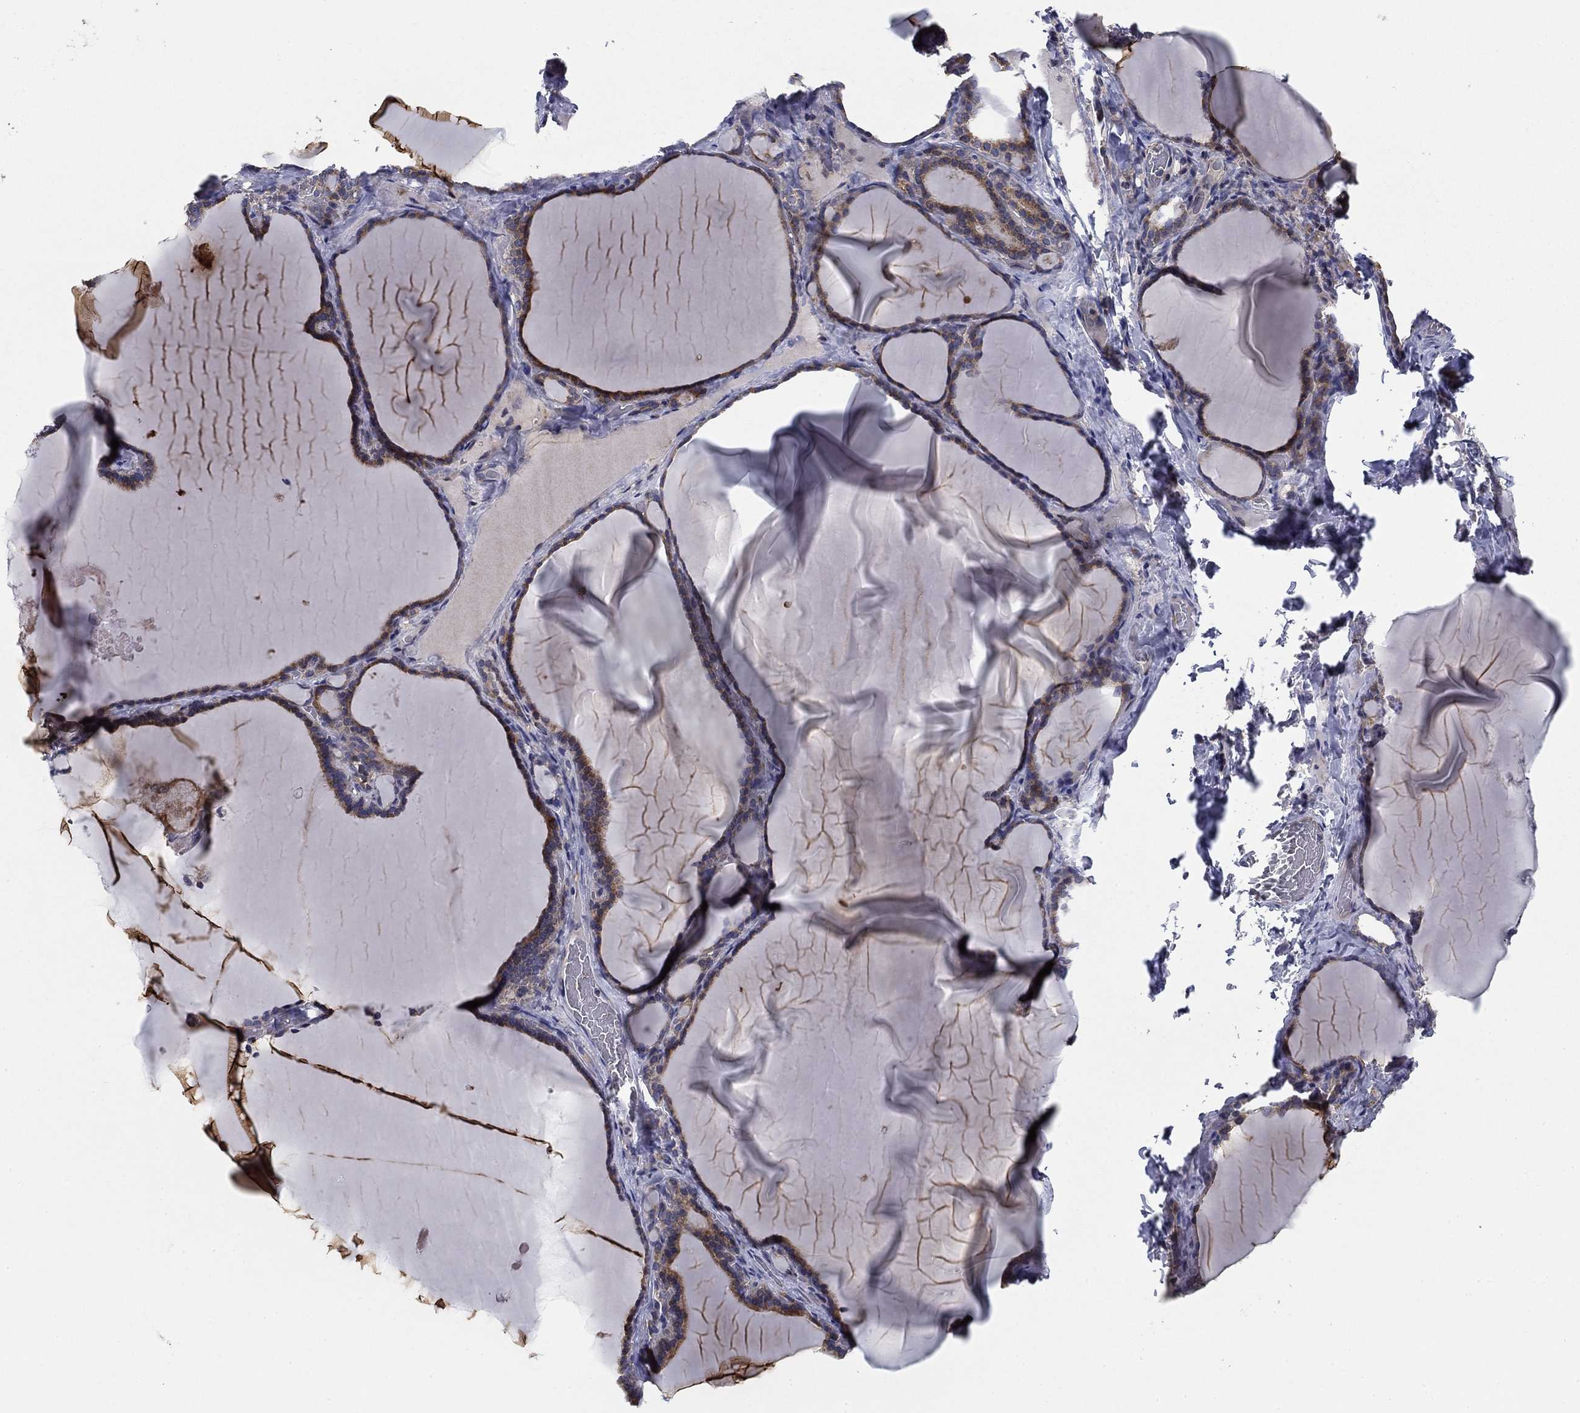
{"staining": {"intensity": "moderate", "quantity": ">75%", "location": "cytoplasmic/membranous"}, "tissue": "thyroid gland", "cell_type": "Glandular cells", "image_type": "normal", "snomed": [{"axis": "morphology", "description": "Normal tissue, NOS"}, {"axis": "morphology", "description": "Hyperplasia, NOS"}, {"axis": "topography", "description": "Thyroid gland"}], "caption": "About >75% of glandular cells in unremarkable human thyroid gland show moderate cytoplasmic/membranous protein positivity as visualized by brown immunohistochemical staining.", "gene": "MMAA", "patient": {"sex": "female", "age": 27}}